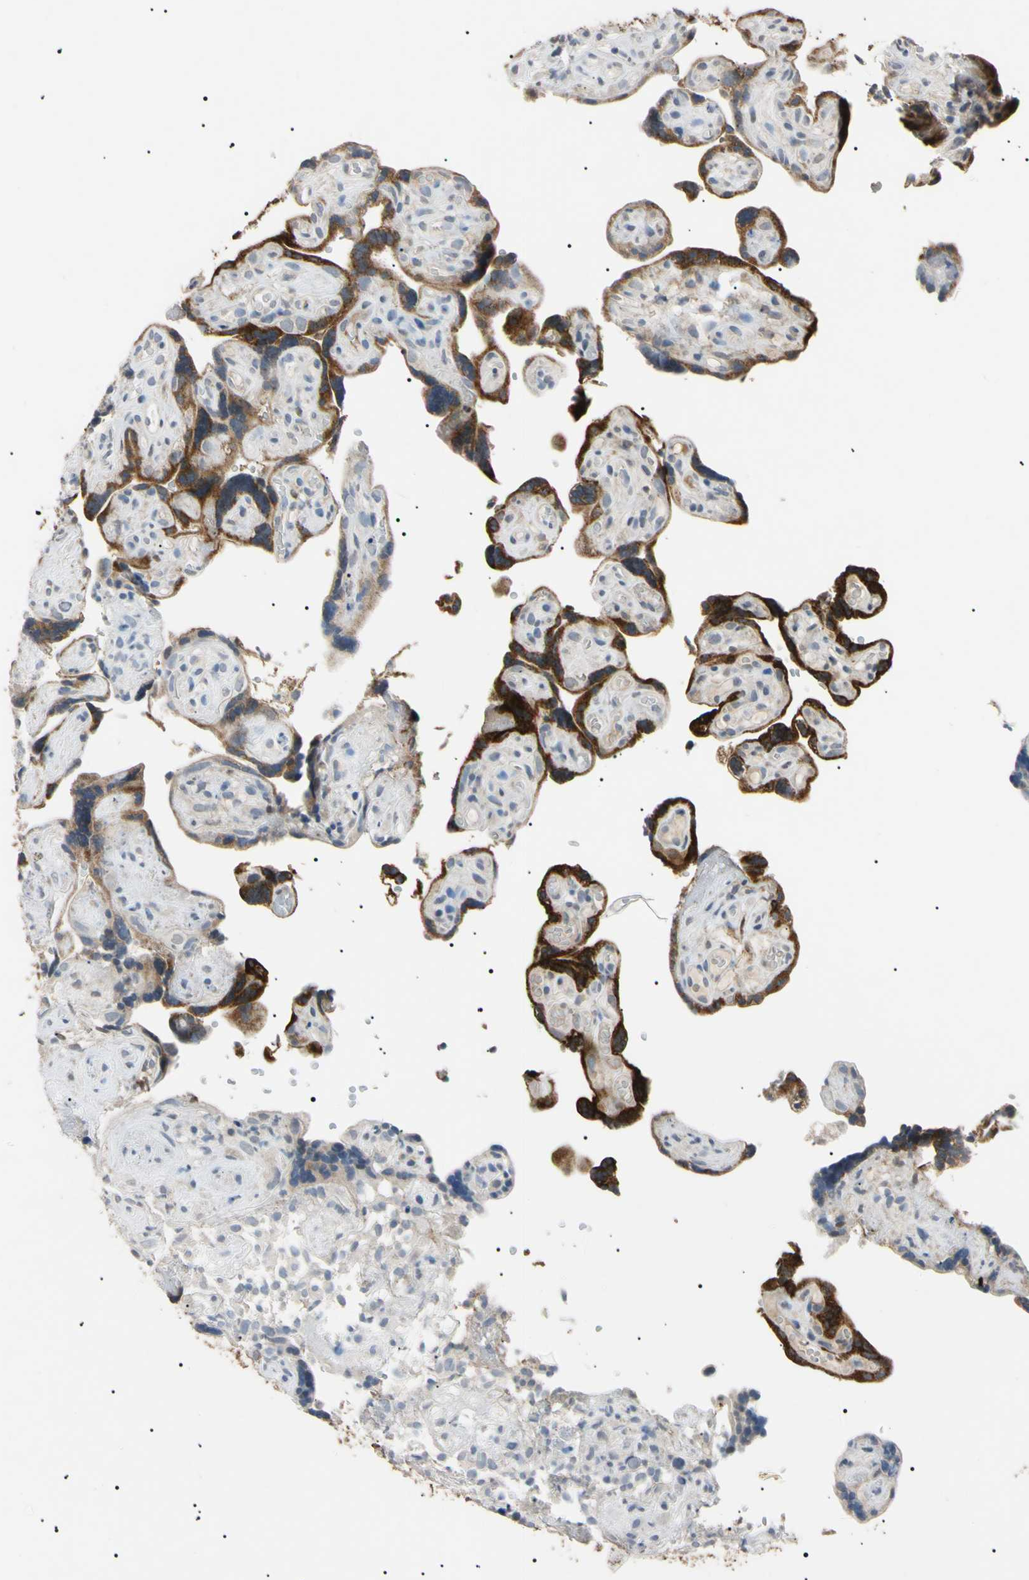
{"staining": {"intensity": "strong", "quantity": ">75%", "location": "cytoplasmic/membranous"}, "tissue": "placenta", "cell_type": "Decidual cells", "image_type": "normal", "snomed": [{"axis": "morphology", "description": "Normal tissue, NOS"}, {"axis": "topography", "description": "Placenta"}], "caption": "The histopathology image displays immunohistochemical staining of normal placenta. There is strong cytoplasmic/membranous positivity is identified in approximately >75% of decidual cells.", "gene": "CGB3", "patient": {"sex": "female", "age": 30}}